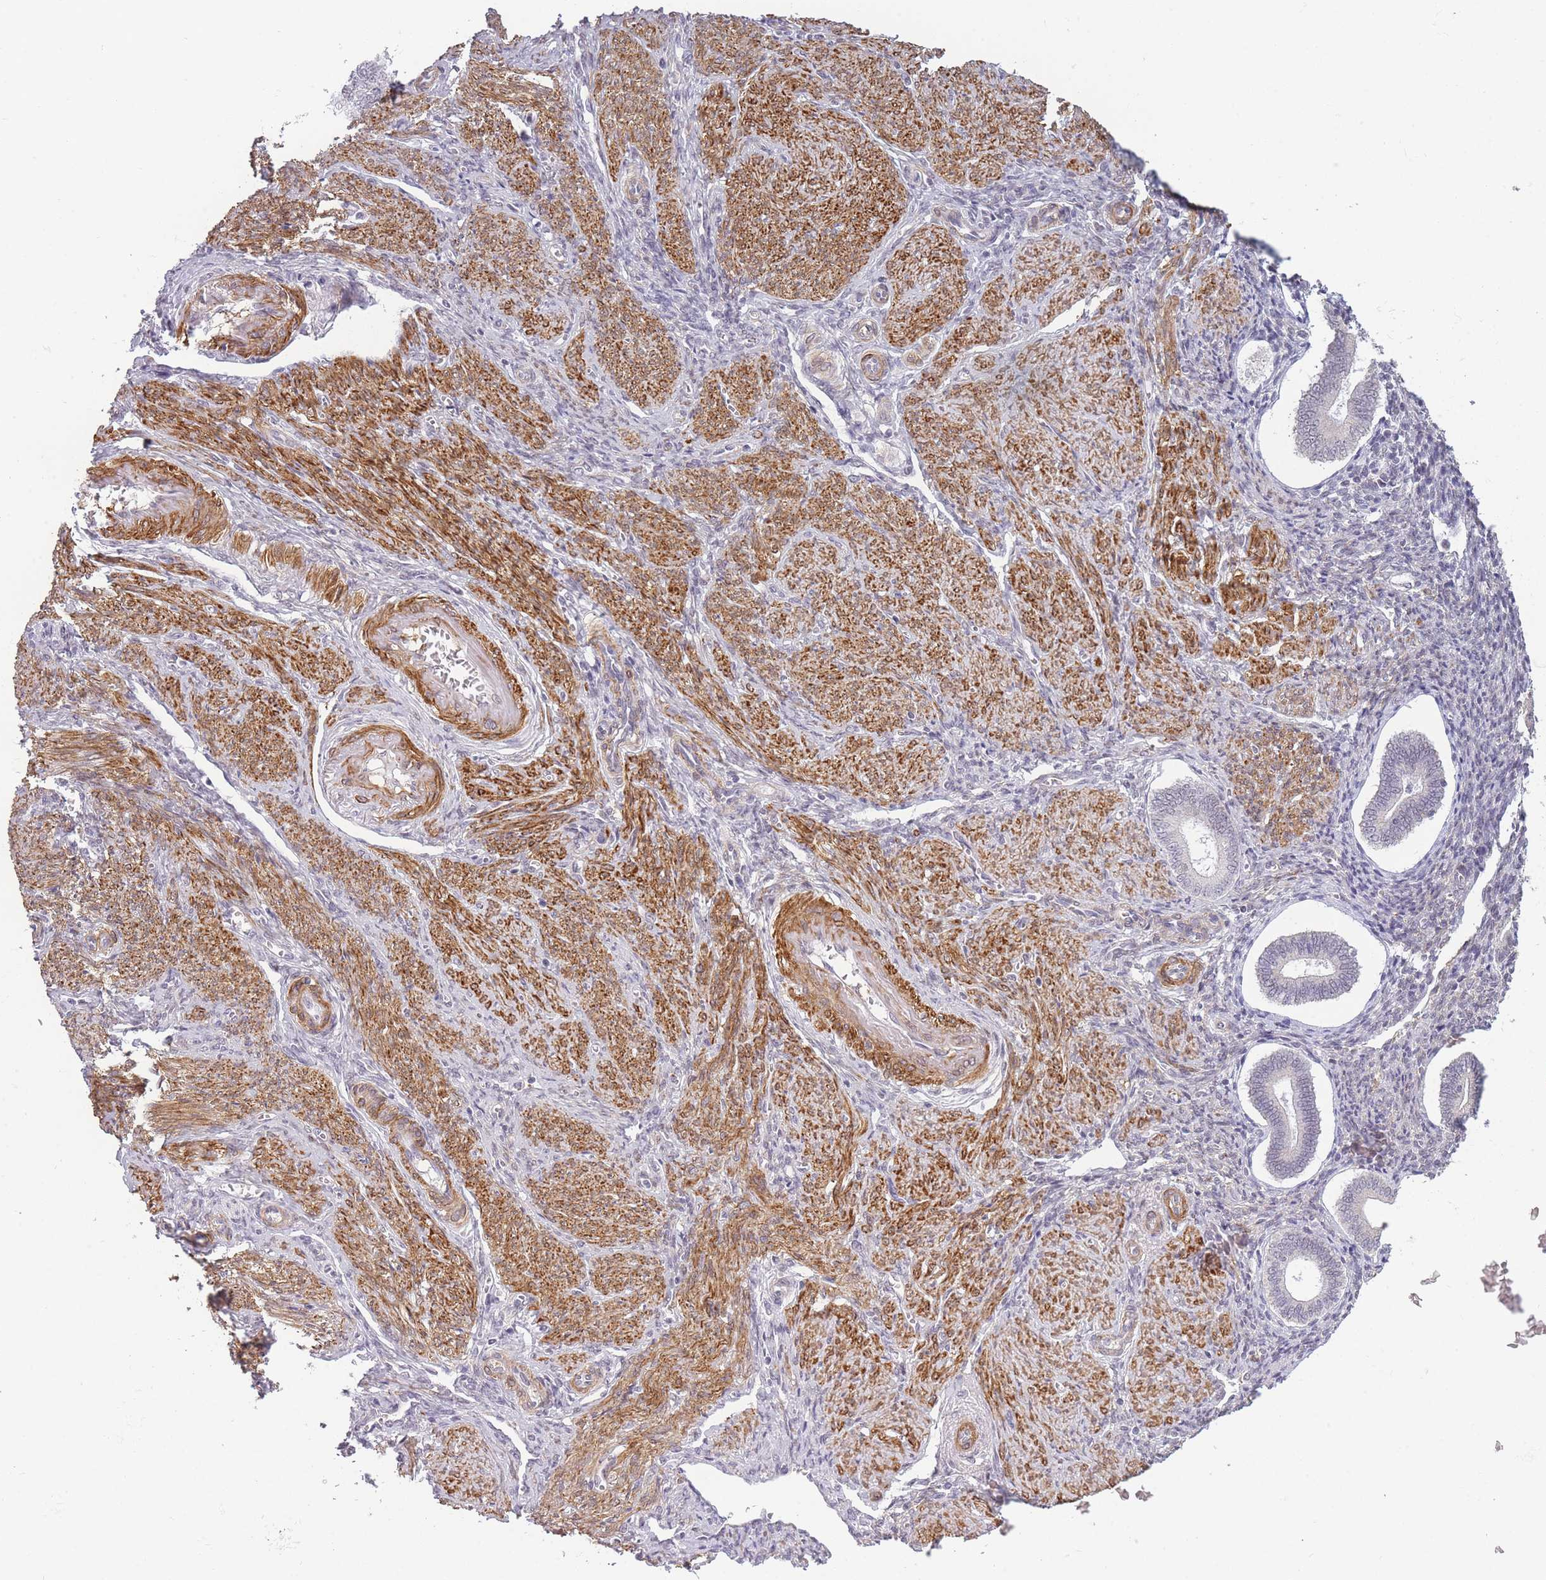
{"staining": {"intensity": "weak", "quantity": "<25%", "location": "nuclear"}, "tissue": "endometrium", "cell_type": "Cells in endometrial stroma", "image_type": "normal", "snomed": [{"axis": "morphology", "description": "Normal tissue, NOS"}, {"axis": "topography", "description": "Endometrium"}], "caption": "A histopathology image of endometrium stained for a protein displays no brown staining in cells in endometrial stroma. (DAB IHC with hematoxylin counter stain).", "gene": "SIN3B", "patient": {"sex": "female", "age": 44}}